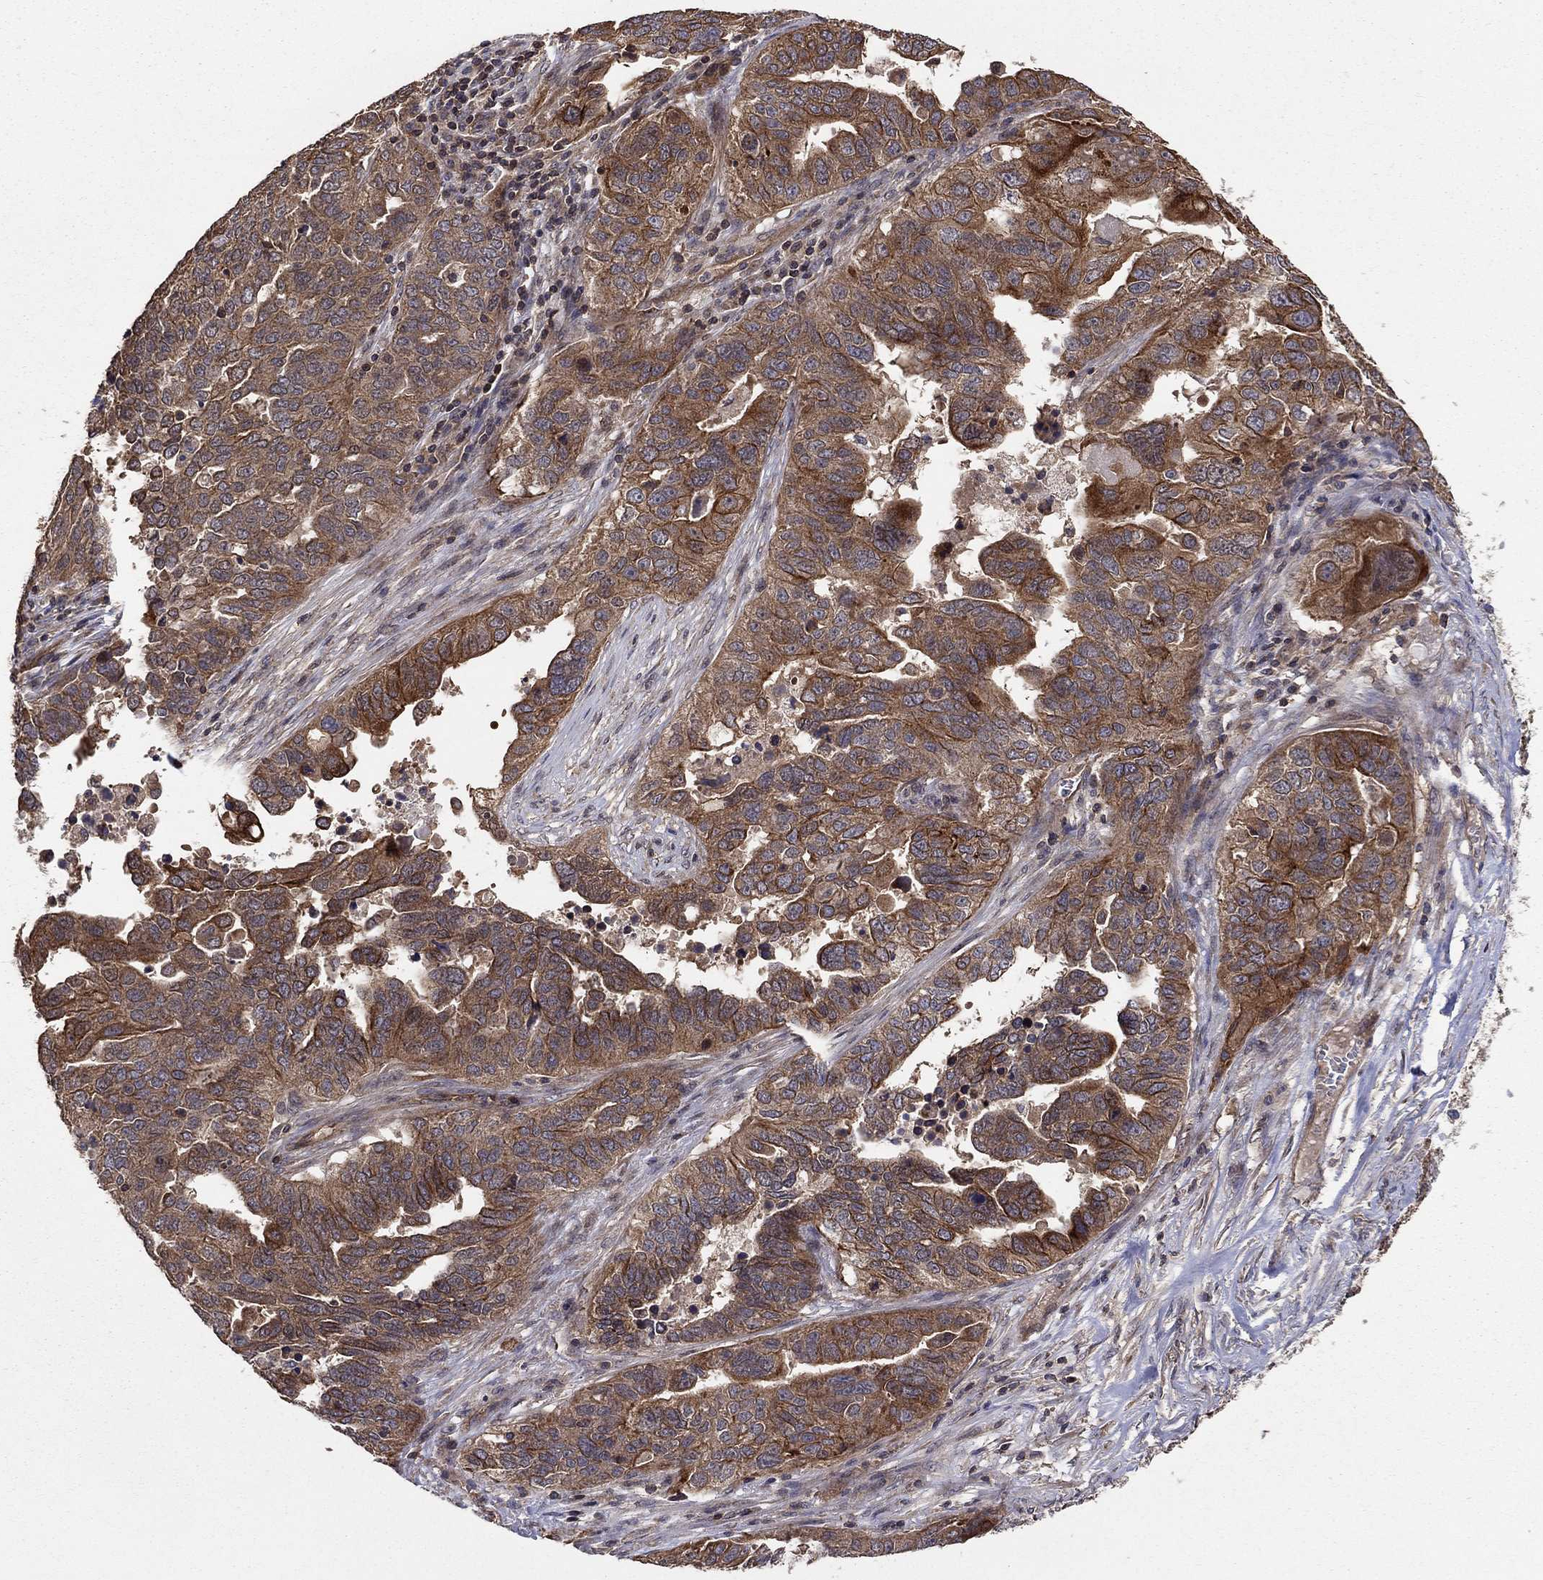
{"staining": {"intensity": "strong", "quantity": "25%-75%", "location": "cytoplasmic/membranous"}, "tissue": "ovarian cancer", "cell_type": "Tumor cells", "image_type": "cancer", "snomed": [{"axis": "morphology", "description": "Carcinoma, endometroid"}, {"axis": "topography", "description": "Soft tissue"}, {"axis": "topography", "description": "Ovary"}], "caption": "This is a photomicrograph of immunohistochemistry staining of endometroid carcinoma (ovarian), which shows strong positivity in the cytoplasmic/membranous of tumor cells.", "gene": "BMERB1", "patient": {"sex": "female", "age": 52}}